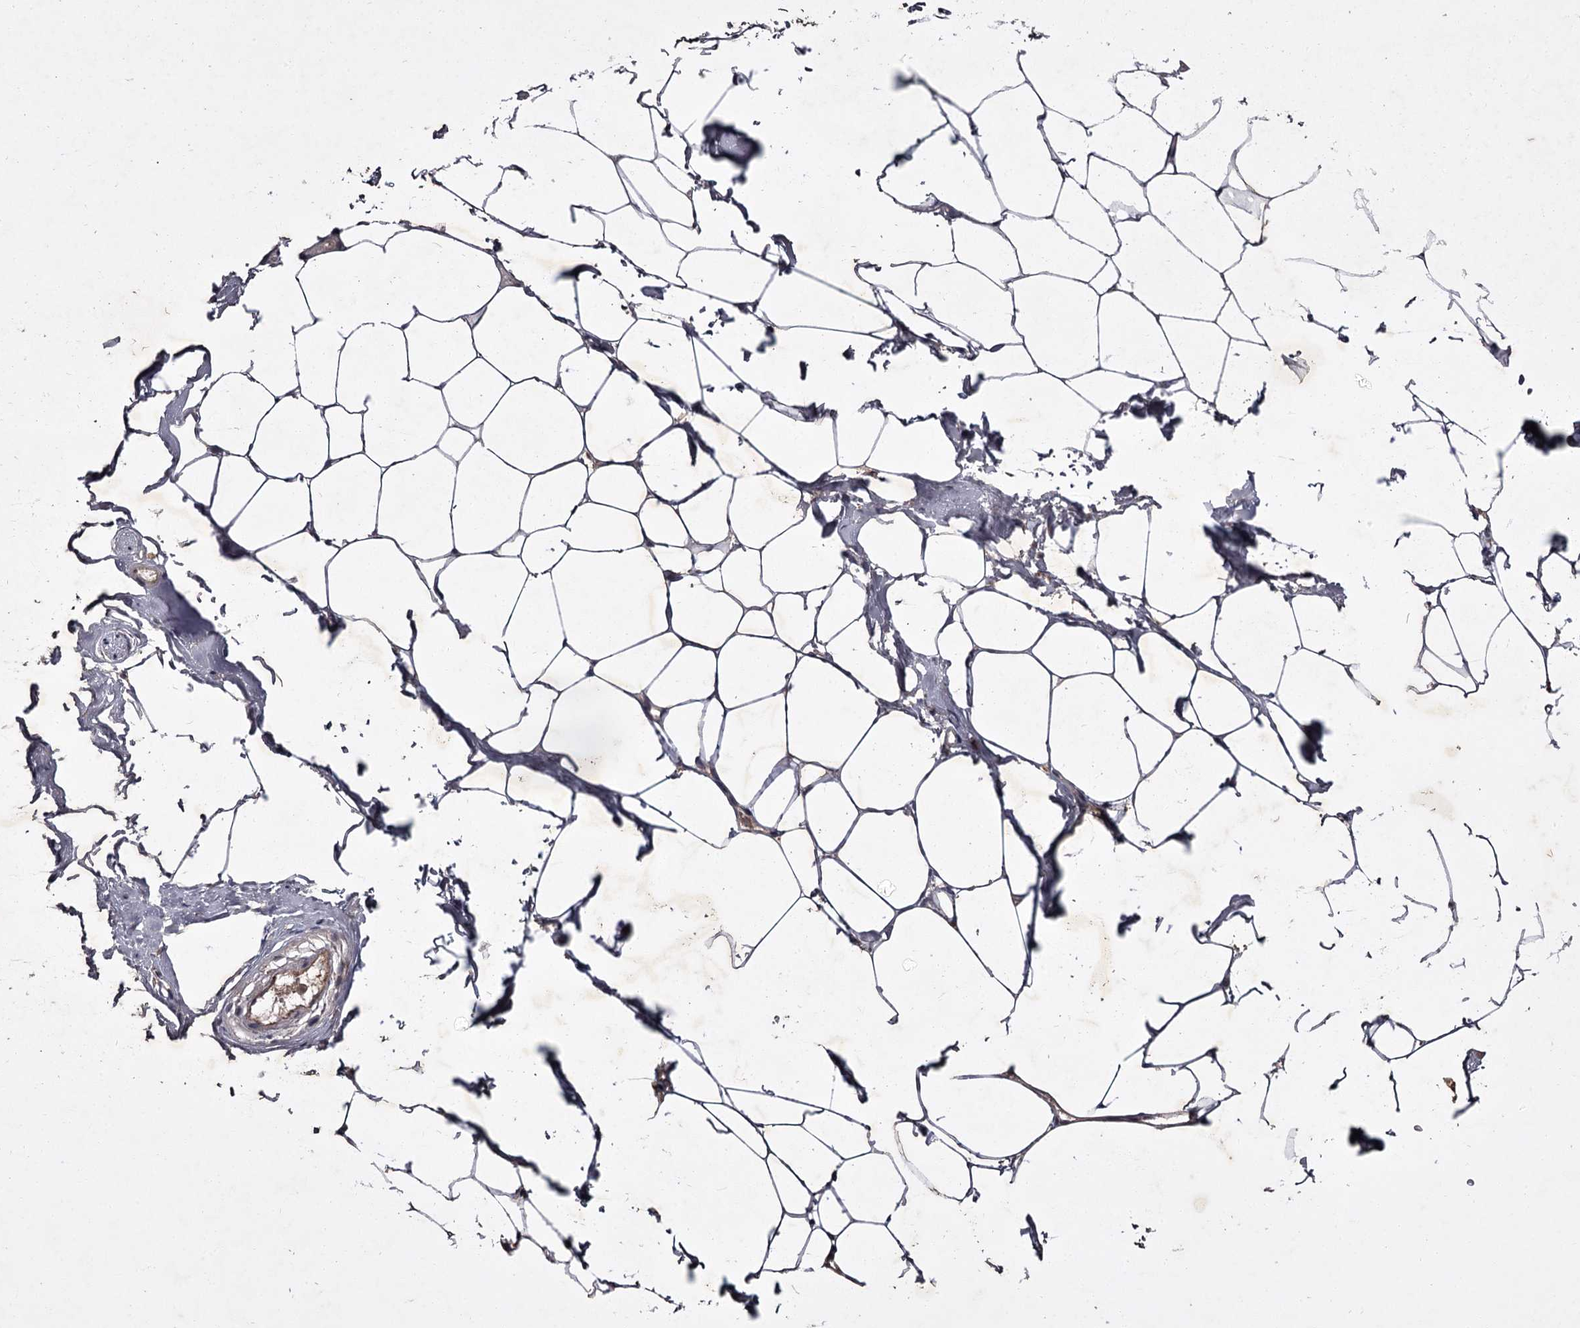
{"staining": {"intensity": "negative", "quantity": "none", "location": "none"}, "tissue": "adipose tissue", "cell_type": "Adipocytes", "image_type": "normal", "snomed": [{"axis": "morphology", "description": "Normal tissue, NOS"}, {"axis": "morphology", "description": "Adenocarcinoma, Low grade"}, {"axis": "topography", "description": "Prostate"}, {"axis": "topography", "description": "Peripheral nerve tissue"}], "caption": "The IHC micrograph has no significant staining in adipocytes of adipose tissue. (DAB (3,3'-diaminobenzidine) IHC, high magnification).", "gene": "TBC1D23", "patient": {"sex": "male", "age": 63}}